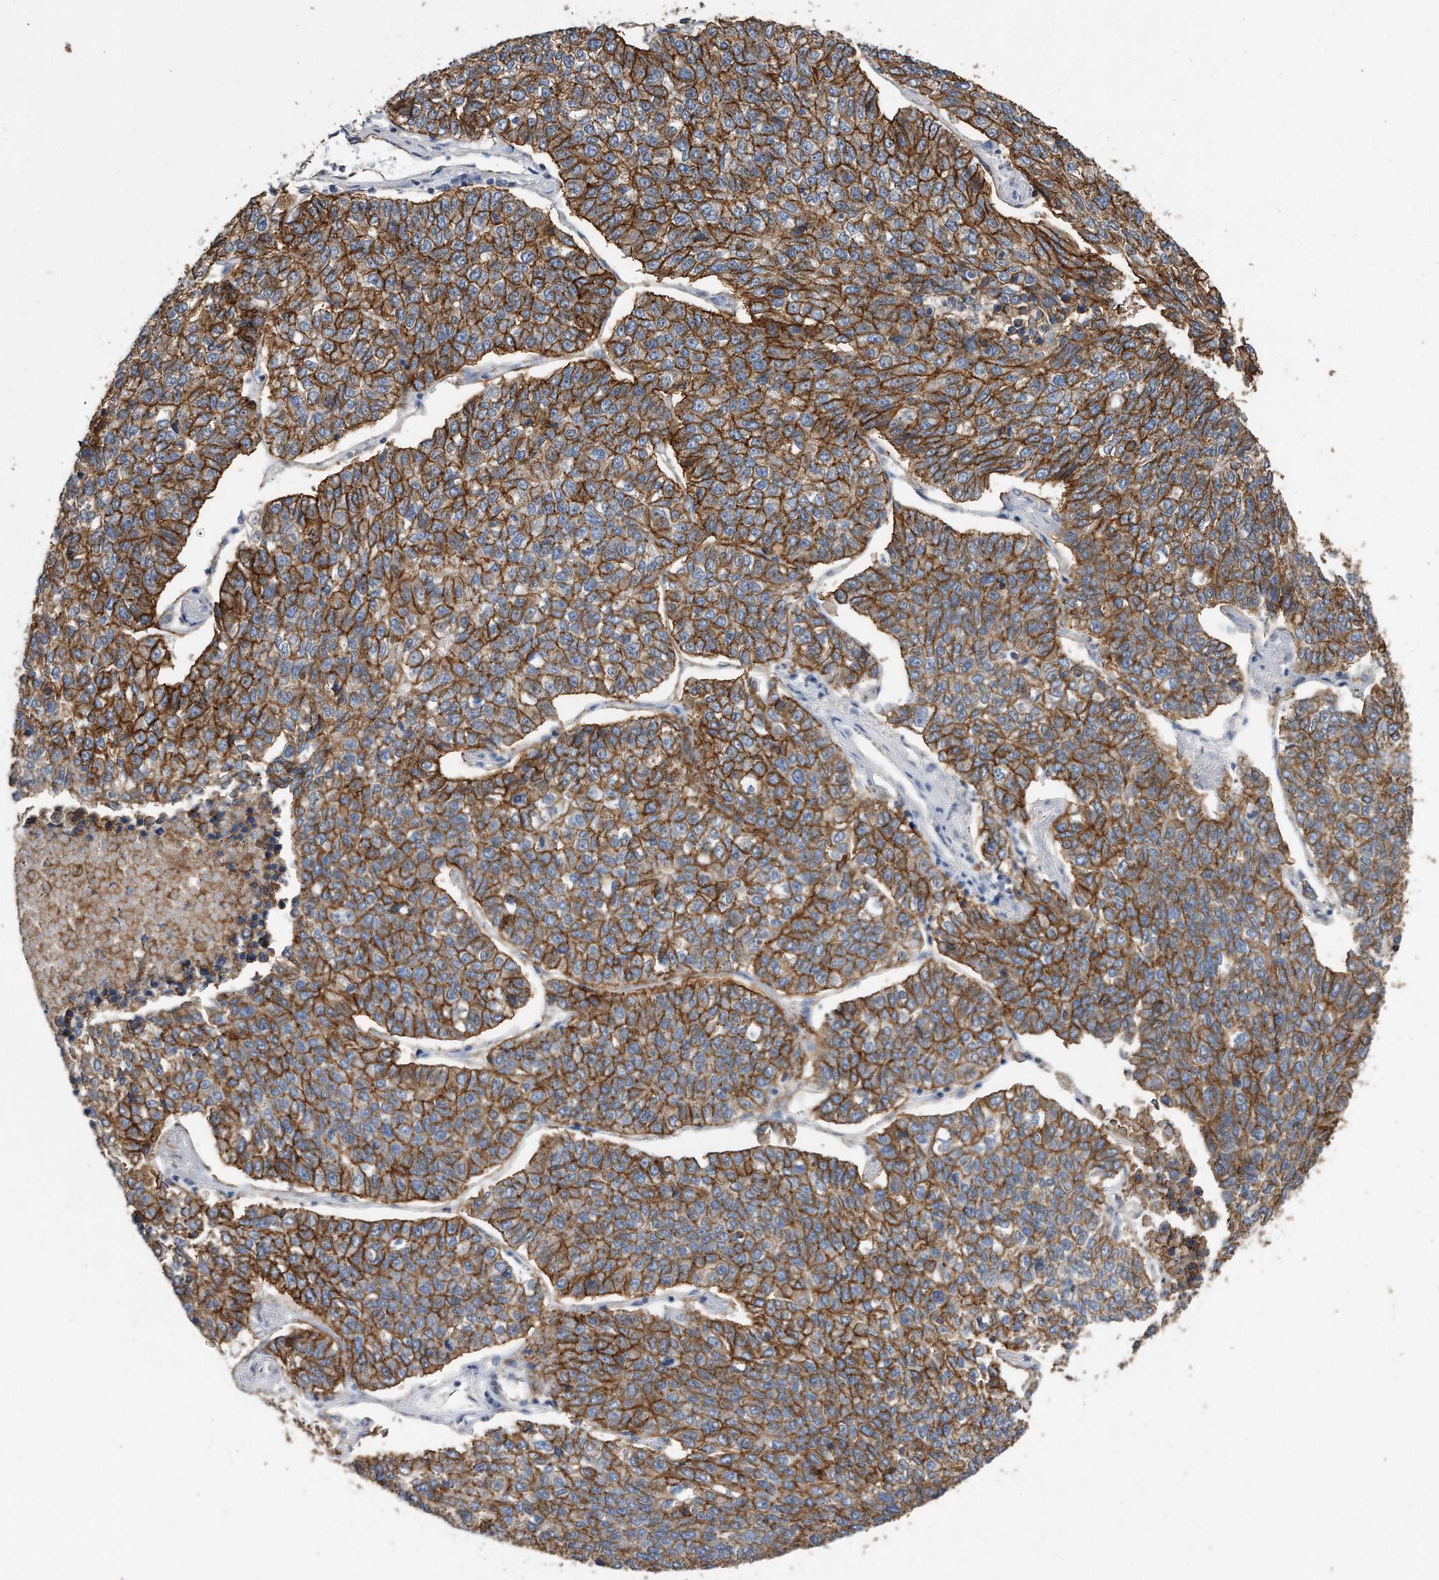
{"staining": {"intensity": "strong", "quantity": ">75%", "location": "cytoplasmic/membranous"}, "tissue": "lung cancer", "cell_type": "Tumor cells", "image_type": "cancer", "snomed": [{"axis": "morphology", "description": "Adenocarcinoma, NOS"}, {"axis": "topography", "description": "Lung"}], "caption": "DAB immunohistochemical staining of human lung adenocarcinoma reveals strong cytoplasmic/membranous protein staining in about >75% of tumor cells. (Brightfield microscopy of DAB IHC at high magnification).", "gene": "CDCP1", "patient": {"sex": "male", "age": 49}}